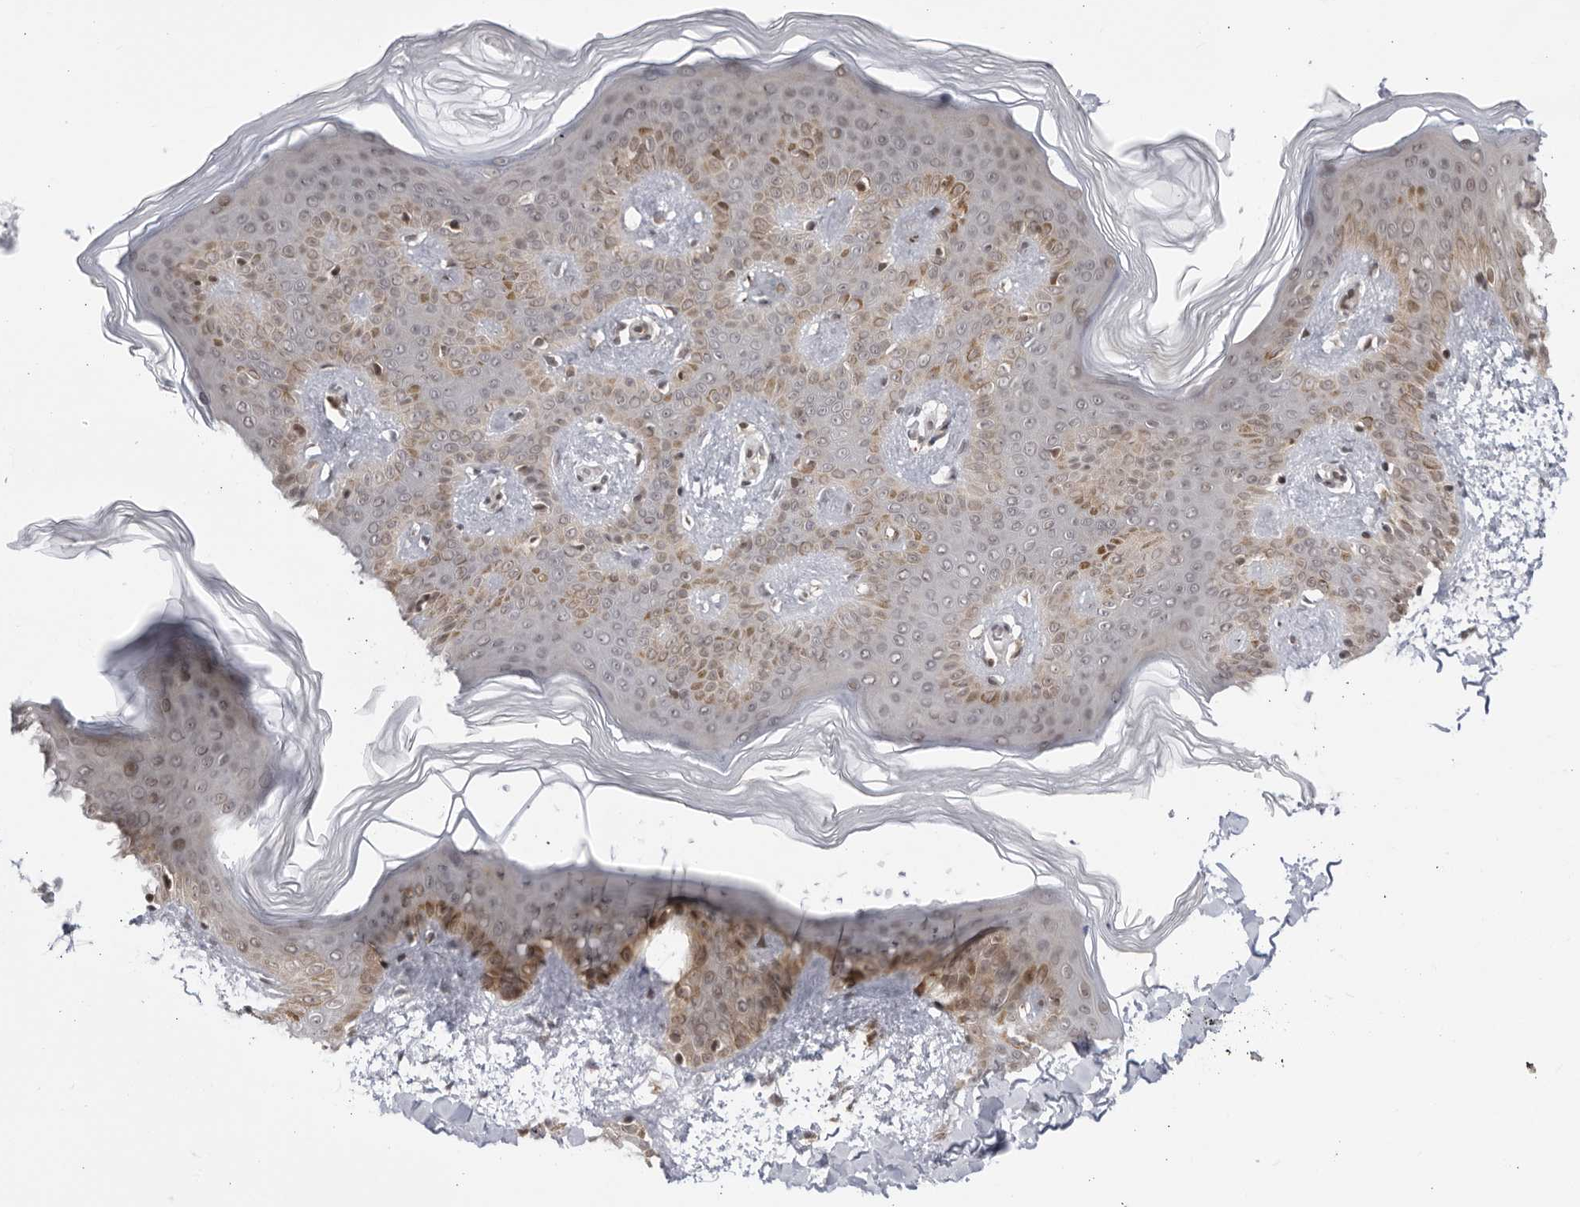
{"staining": {"intensity": "negative", "quantity": "none", "location": "none"}, "tissue": "skin", "cell_type": "Fibroblasts", "image_type": "normal", "snomed": [{"axis": "morphology", "description": "Normal tissue, NOS"}, {"axis": "morphology", "description": "Neoplasm, benign, NOS"}, {"axis": "topography", "description": "Skin"}, {"axis": "topography", "description": "Soft tissue"}], "caption": "Immunohistochemistry (IHC) of benign human skin exhibits no positivity in fibroblasts.", "gene": "DTL", "patient": {"sex": "male", "age": 26}}